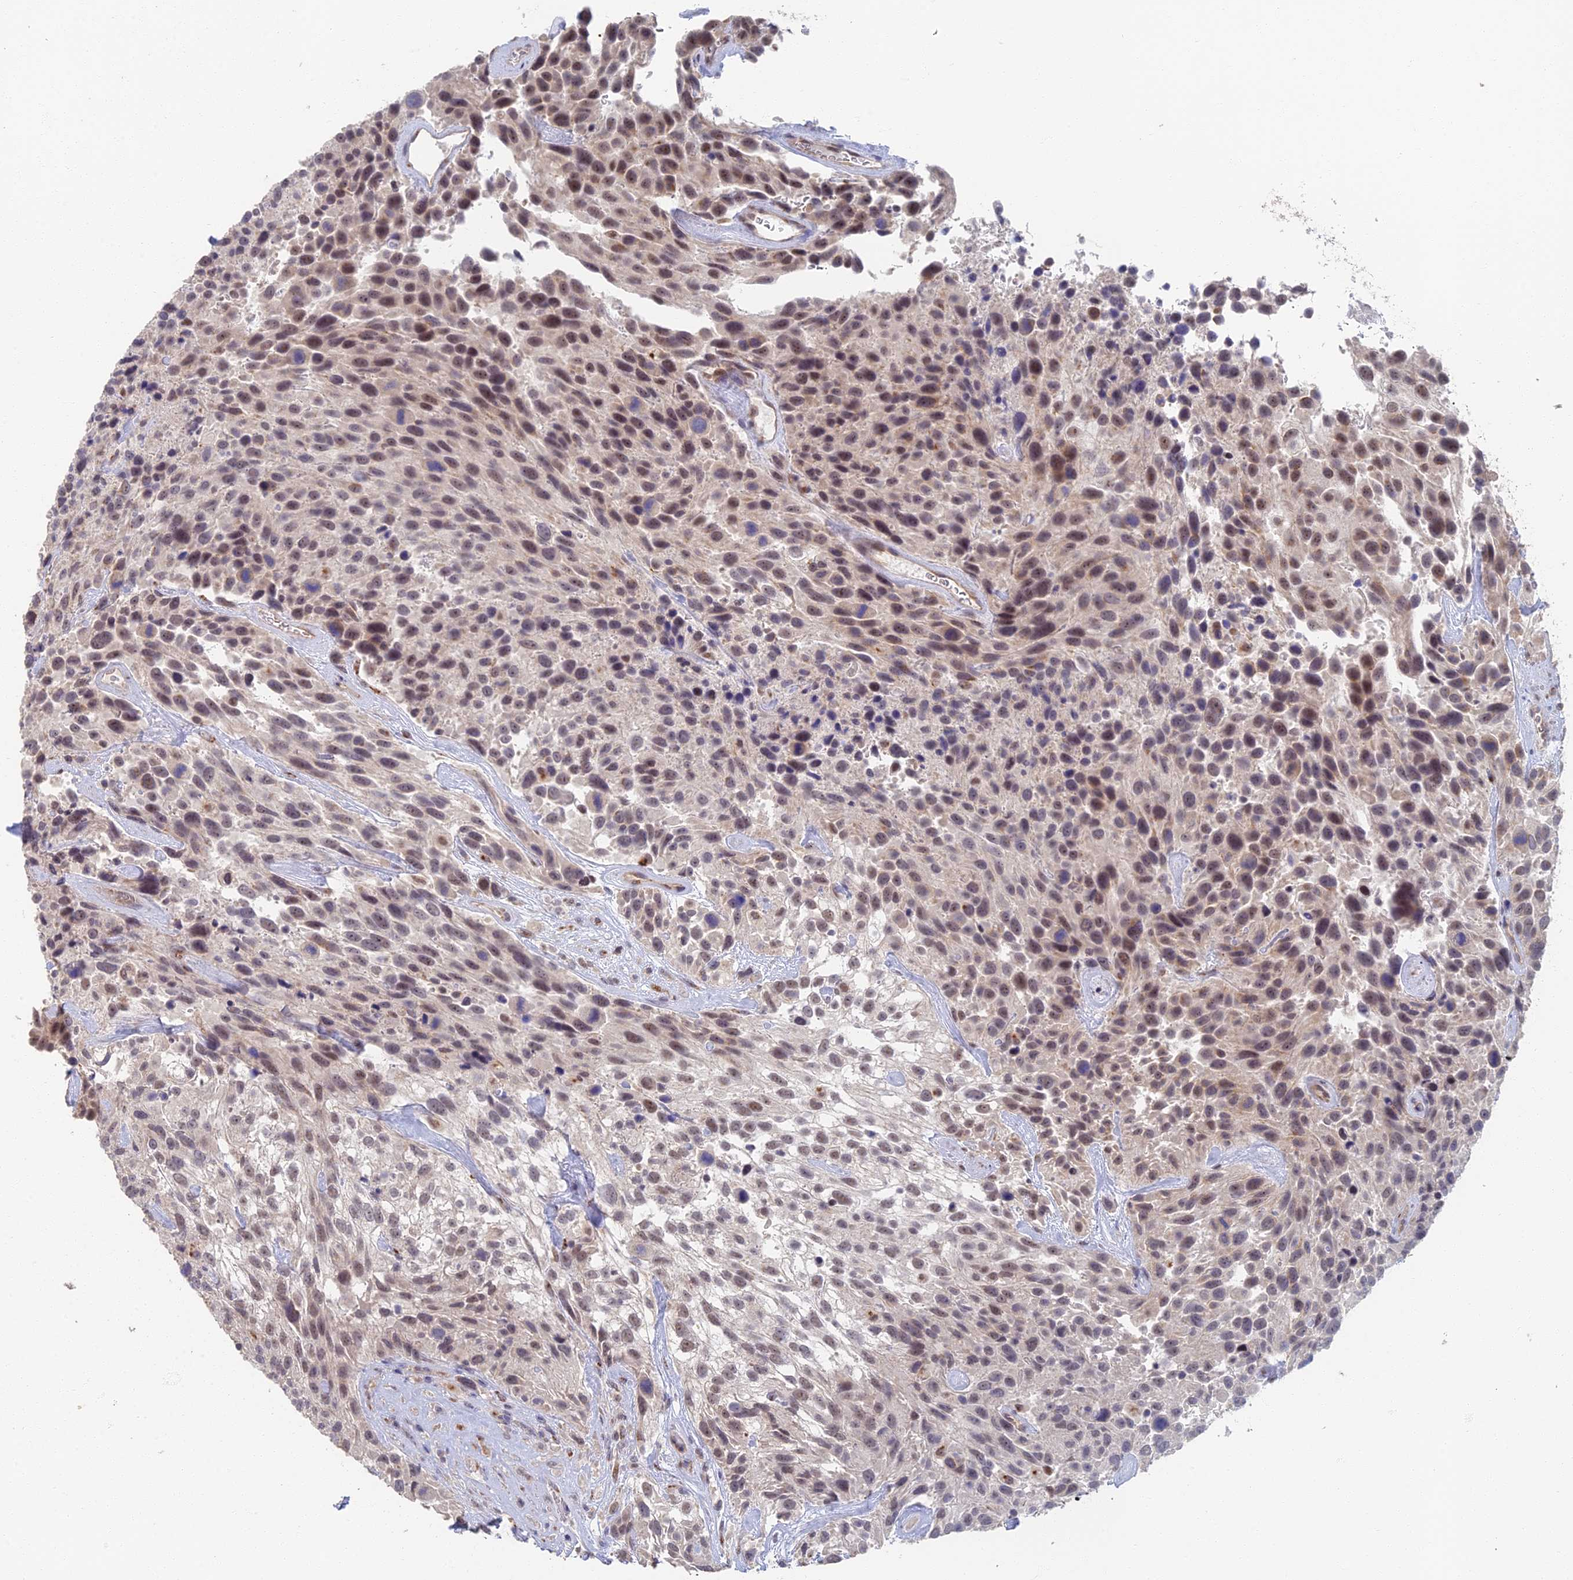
{"staining": {"intensity": "moderate", "quantity": "<25%", "location": "nuclear"}, "tissue": "urothelial cancer", "cell_type": "Tumor cells", "image_type": "cancer", "snomed": [{"axis": "morphology", "description": "Urothelial carcinoma, High grade"}, {"axis": "topography", "description": "Urinary bladder"}], "caption": "DAB immunohistochemical staining of high-grade urothelial carcinoma reveals moderate nuclear protein staining in approximately <25% of tumor cells.", "gene": "GPATCH1", "patient": {"sex": "female", "age": 70}}